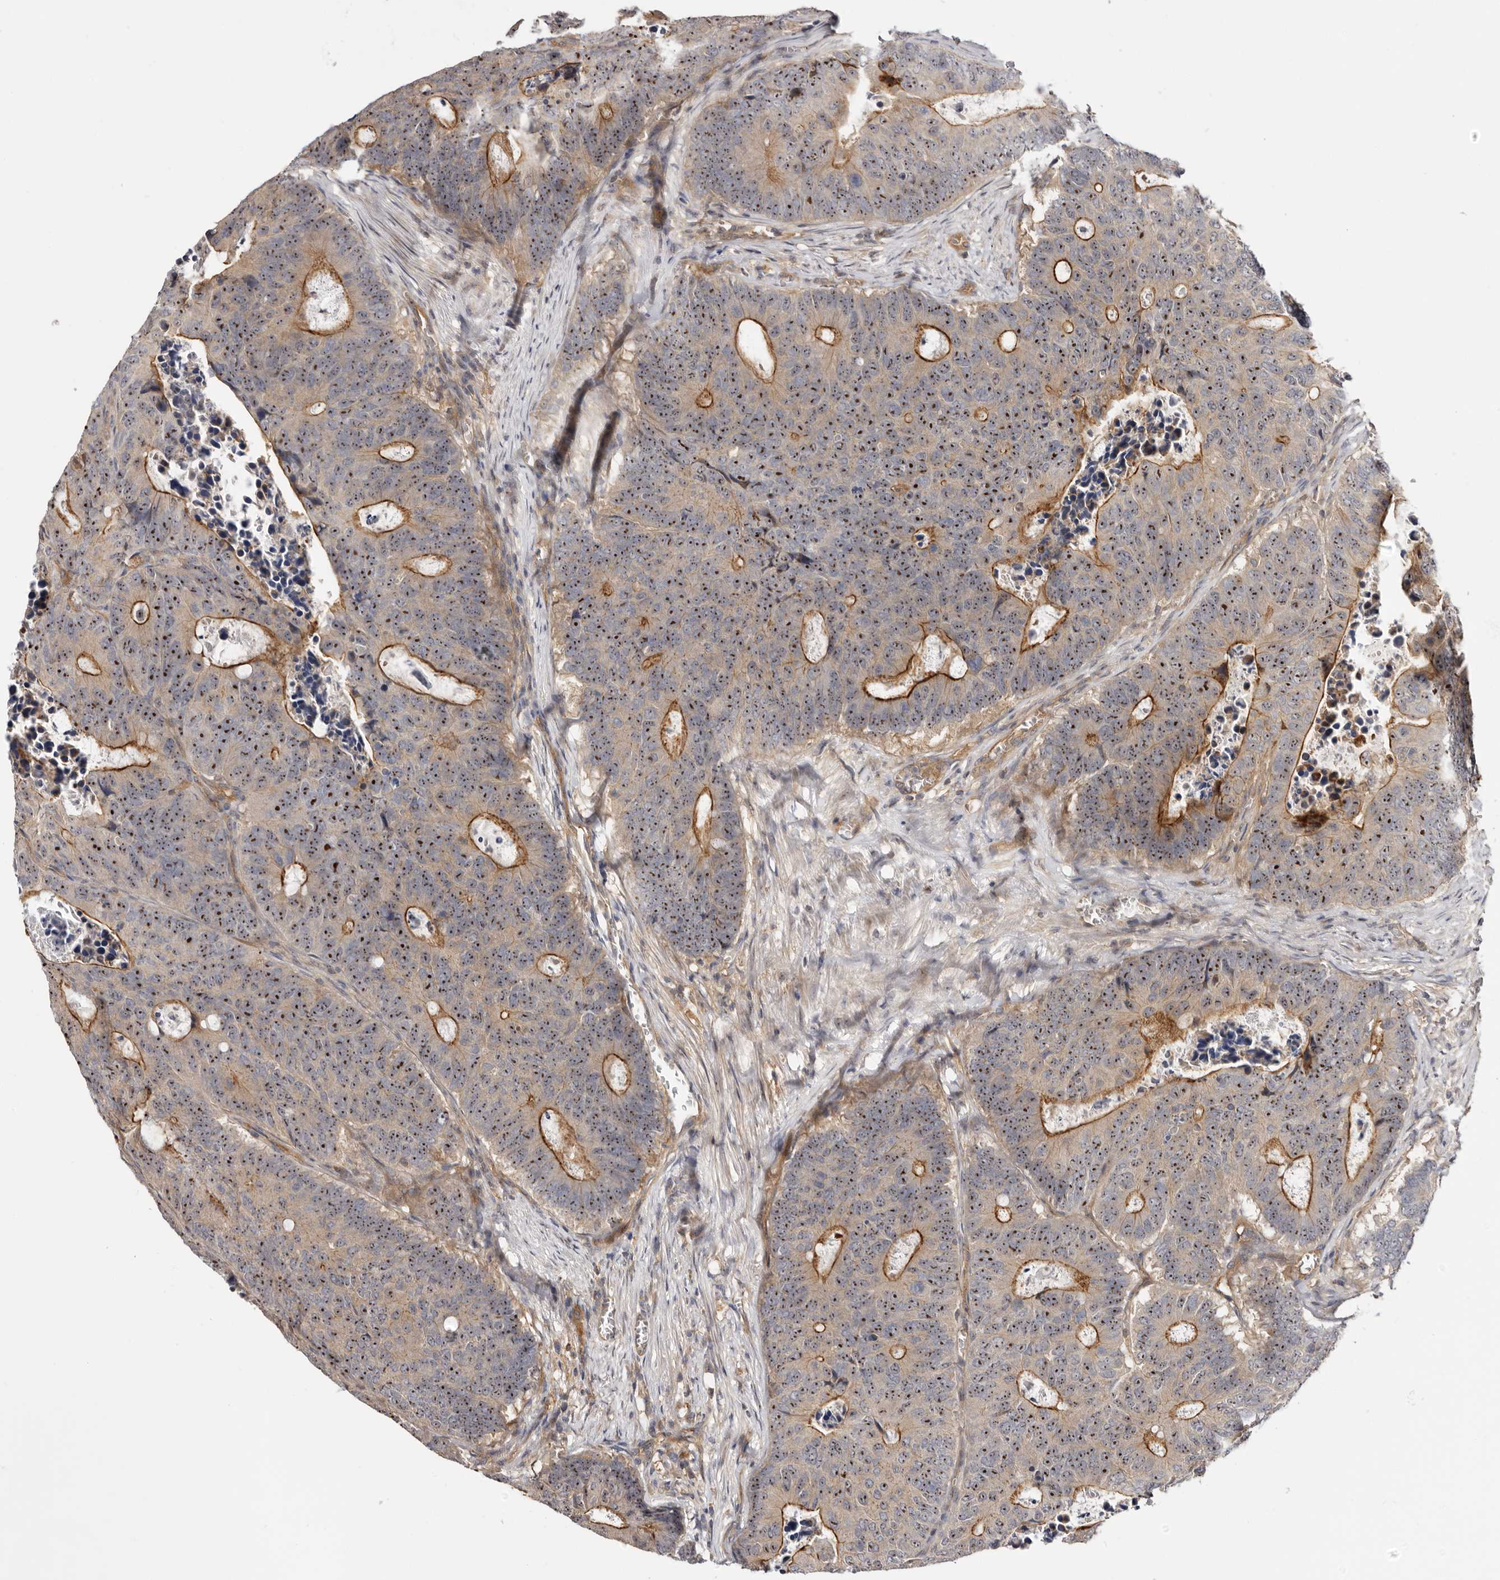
{"staining": {"intensity": "moderate", "quantity": ">75%", "location": "cytoplasmic/membranous,nuclear"}, "tissue": "colorectal cancer", "cell_type": "Tumor cells", "image_type": "cancer", "snomed": [{"axis": "morphology", "description": "Adenocarcinoma, NOS"}, {"axis": "topography", "description": "Colon"}], "caption": "Adenocarcinoma (colorectal) was stained to show a protein in brown. There is medium levels of moderate cytoplasmic/membranous and nuclear positivity in about >75% of tumor cells.", "gene": "PANK4", "patient": {"sex": "male", "age": 87}}